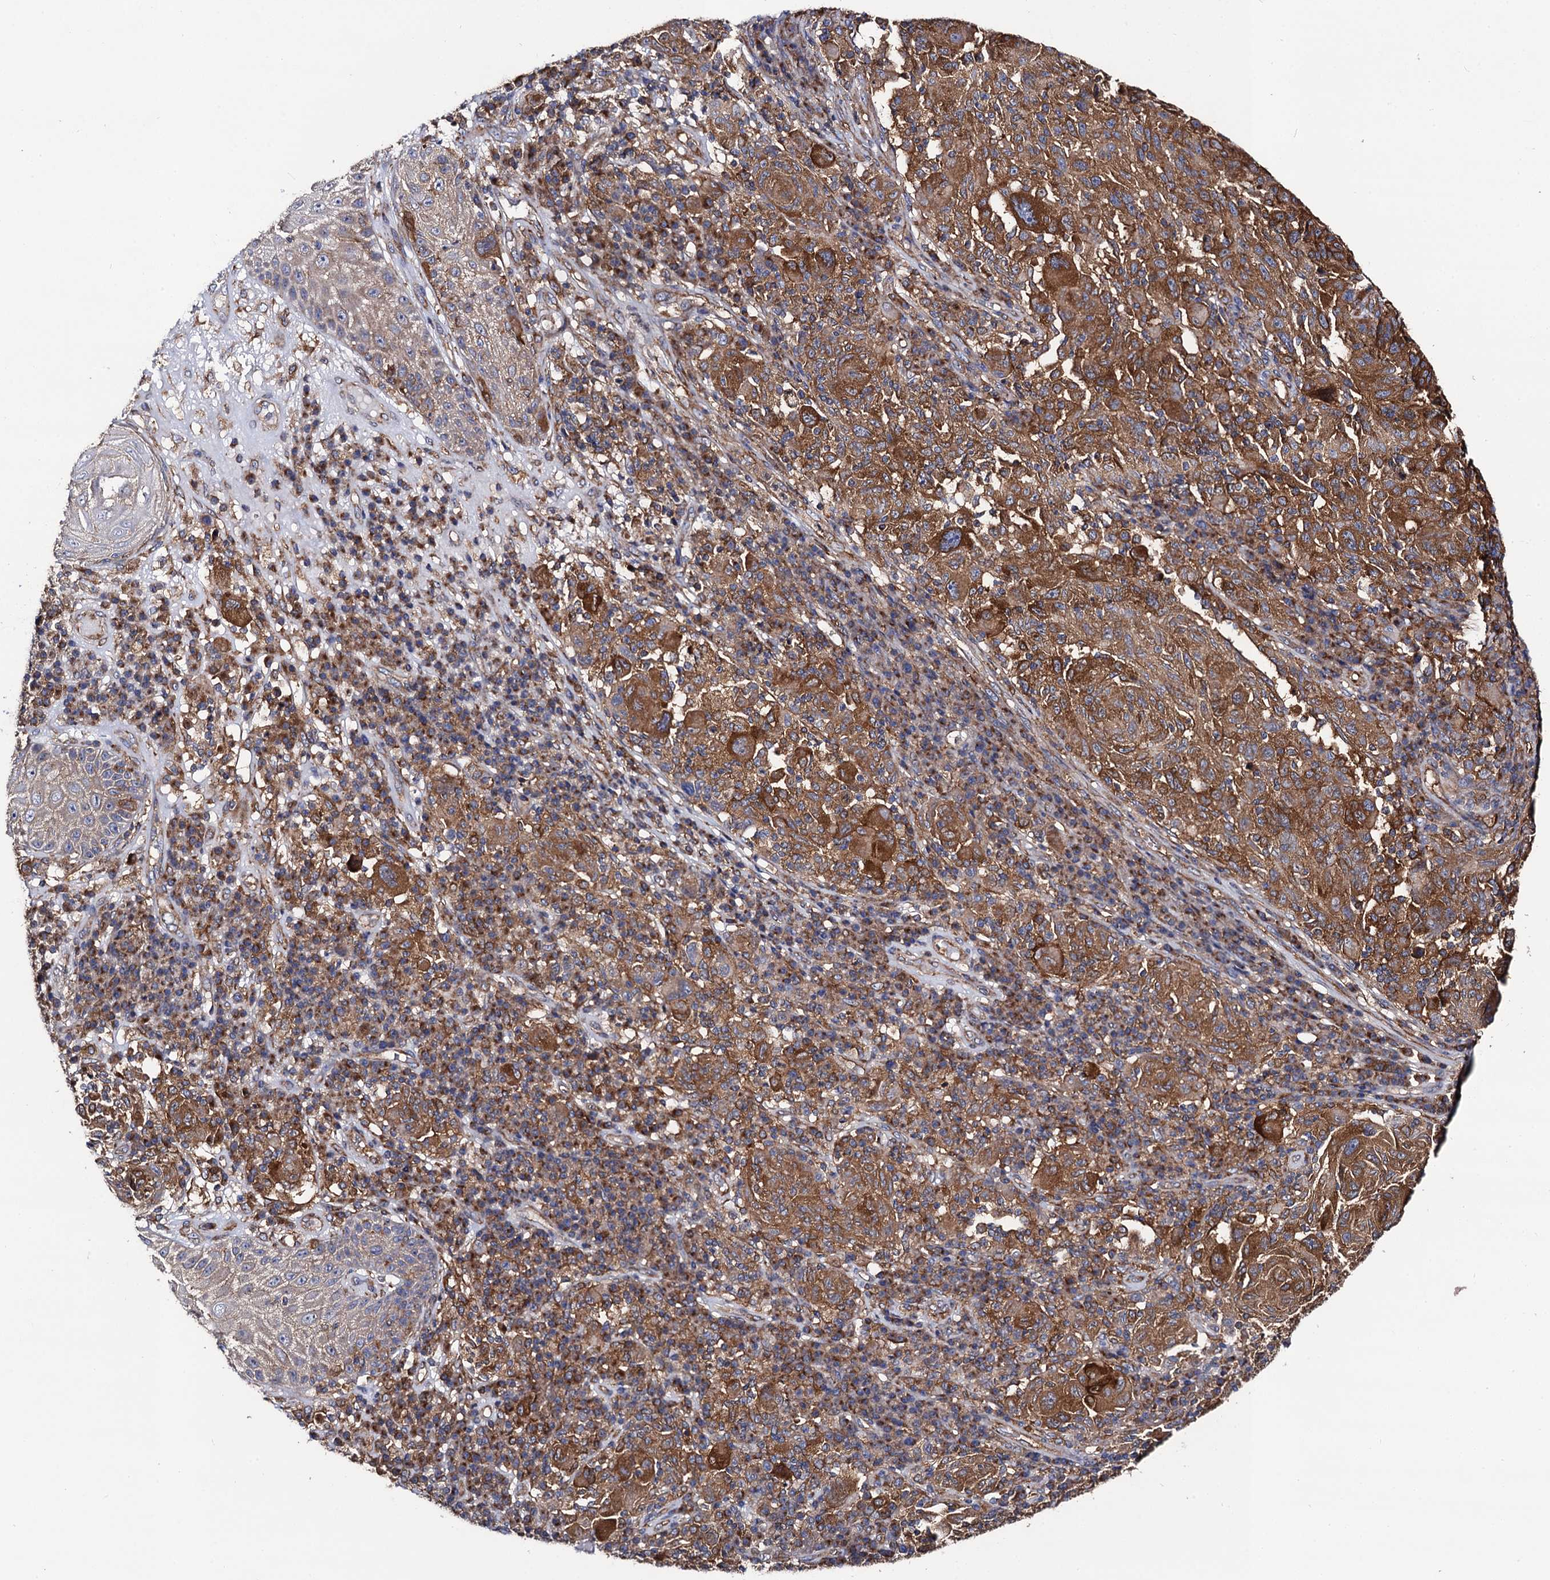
{"staining": {"intensity": "moderate", "quantity": ">75%", "location": "cytoplasmic/membranous"}, "tissue": "melanoma", "cell_type": "Tumor cells", "image_type": "cancer", "snomed": [{"axis": "morphology", "description": "Malignant melanoma, NOS"}, {"axis": "topography", "description": "Skin"}], "caption": "Immunohistochemical staining of human melanoma demonstrates medium levels of moderate cytoplasmic/membranous protein positivity in about >75% of tumor cells.", "gene": "DYDC1", "patient": {"sex": "male", "age": 53}}